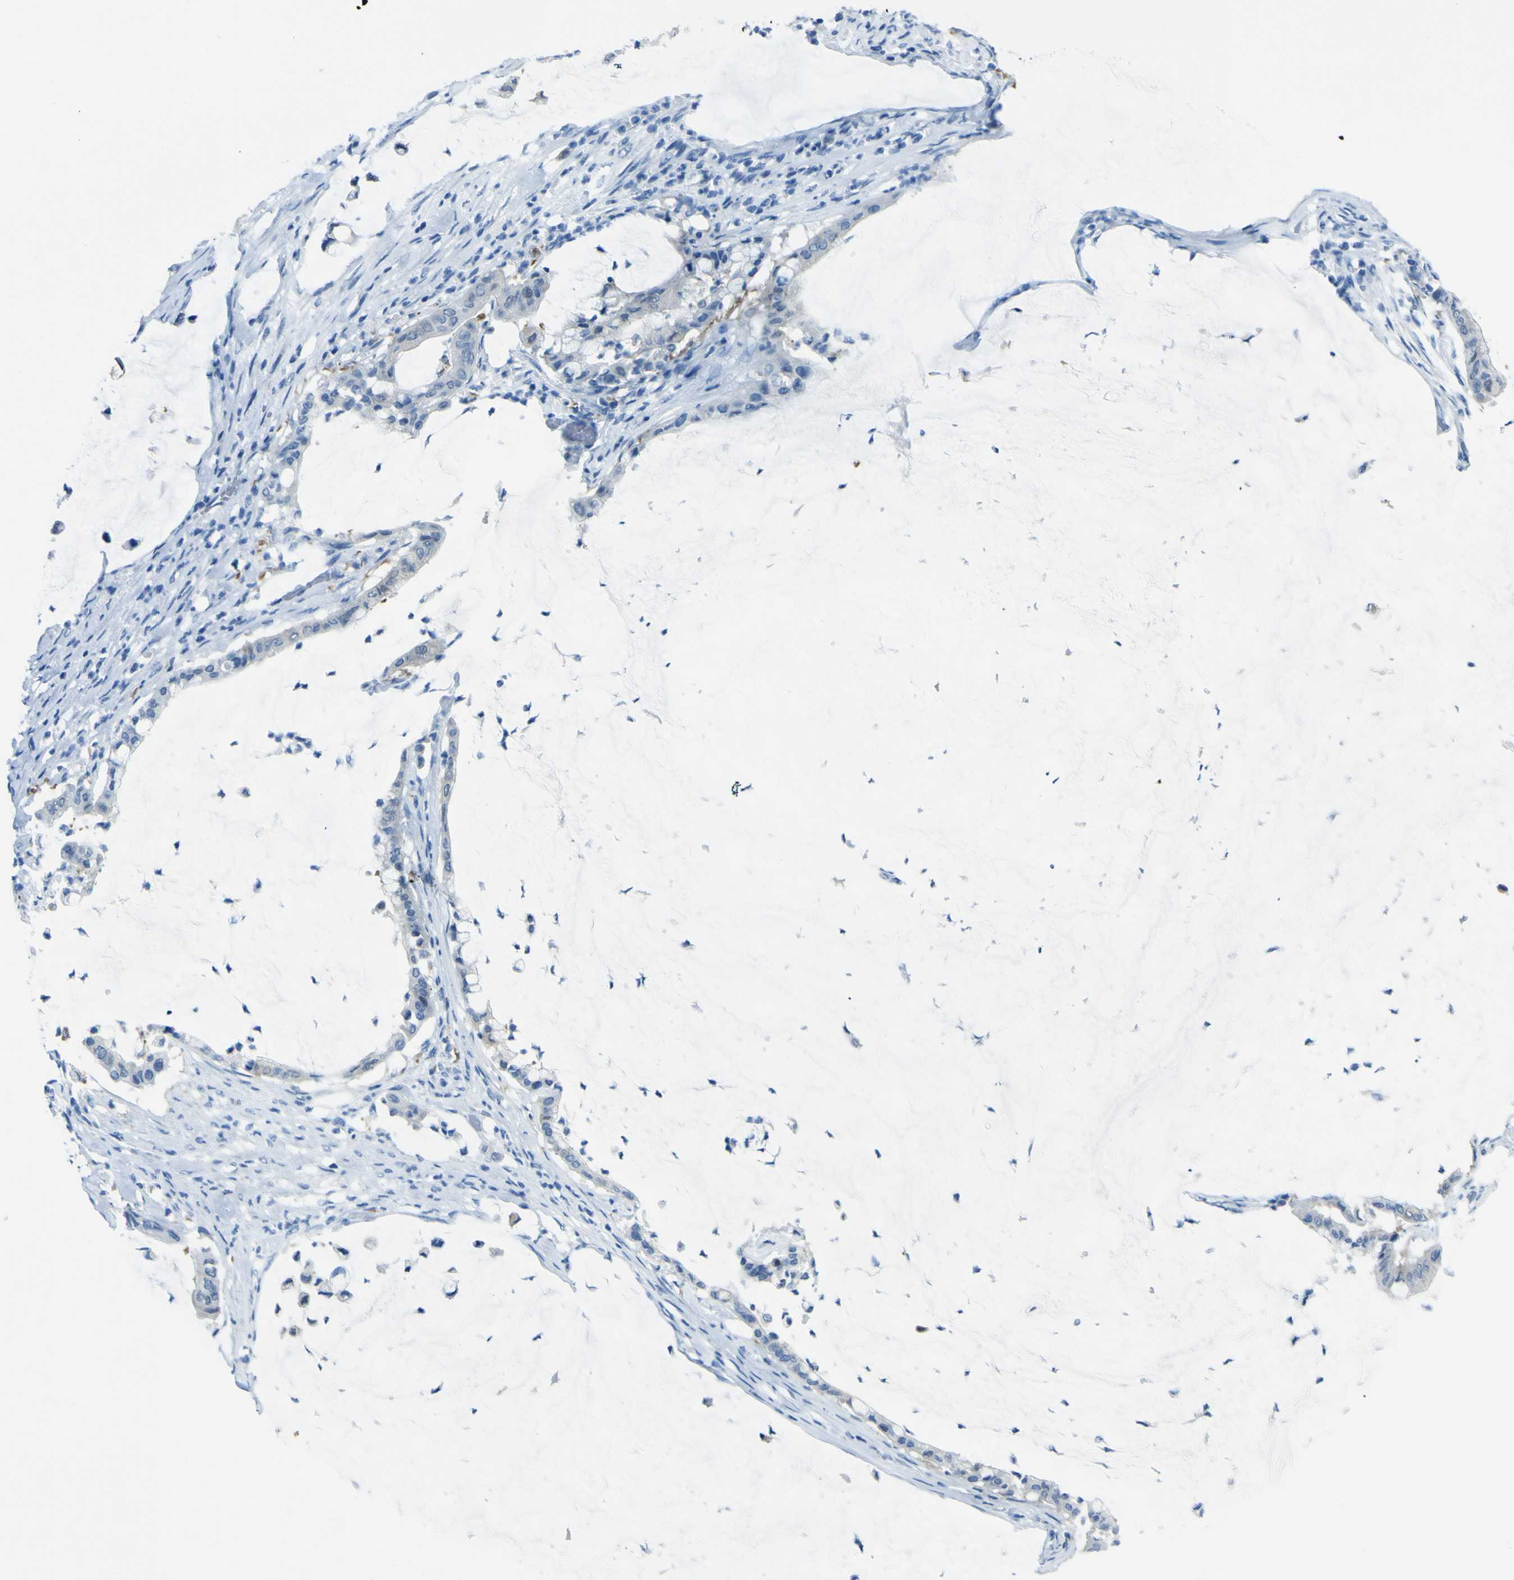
{"staining": {"intensity": "negative", "quantity": "none", "location": "none"}, "tissue": "pancreatic cancer", "cell_type": "Tumor cells", "image_type": "cancer", "snomed": [{"axis": "morphology", "description": "Adenocarcinoma, NOS"}, {"axis": "topography", "description": "Pancreas"}], "caption": "Histopathology image shows no protein expression in tumor cells of adenocarcinoma (pancreatic) tissue.", "gene": "PHKG1", "patient": {"sex": "male", "age": 41}}